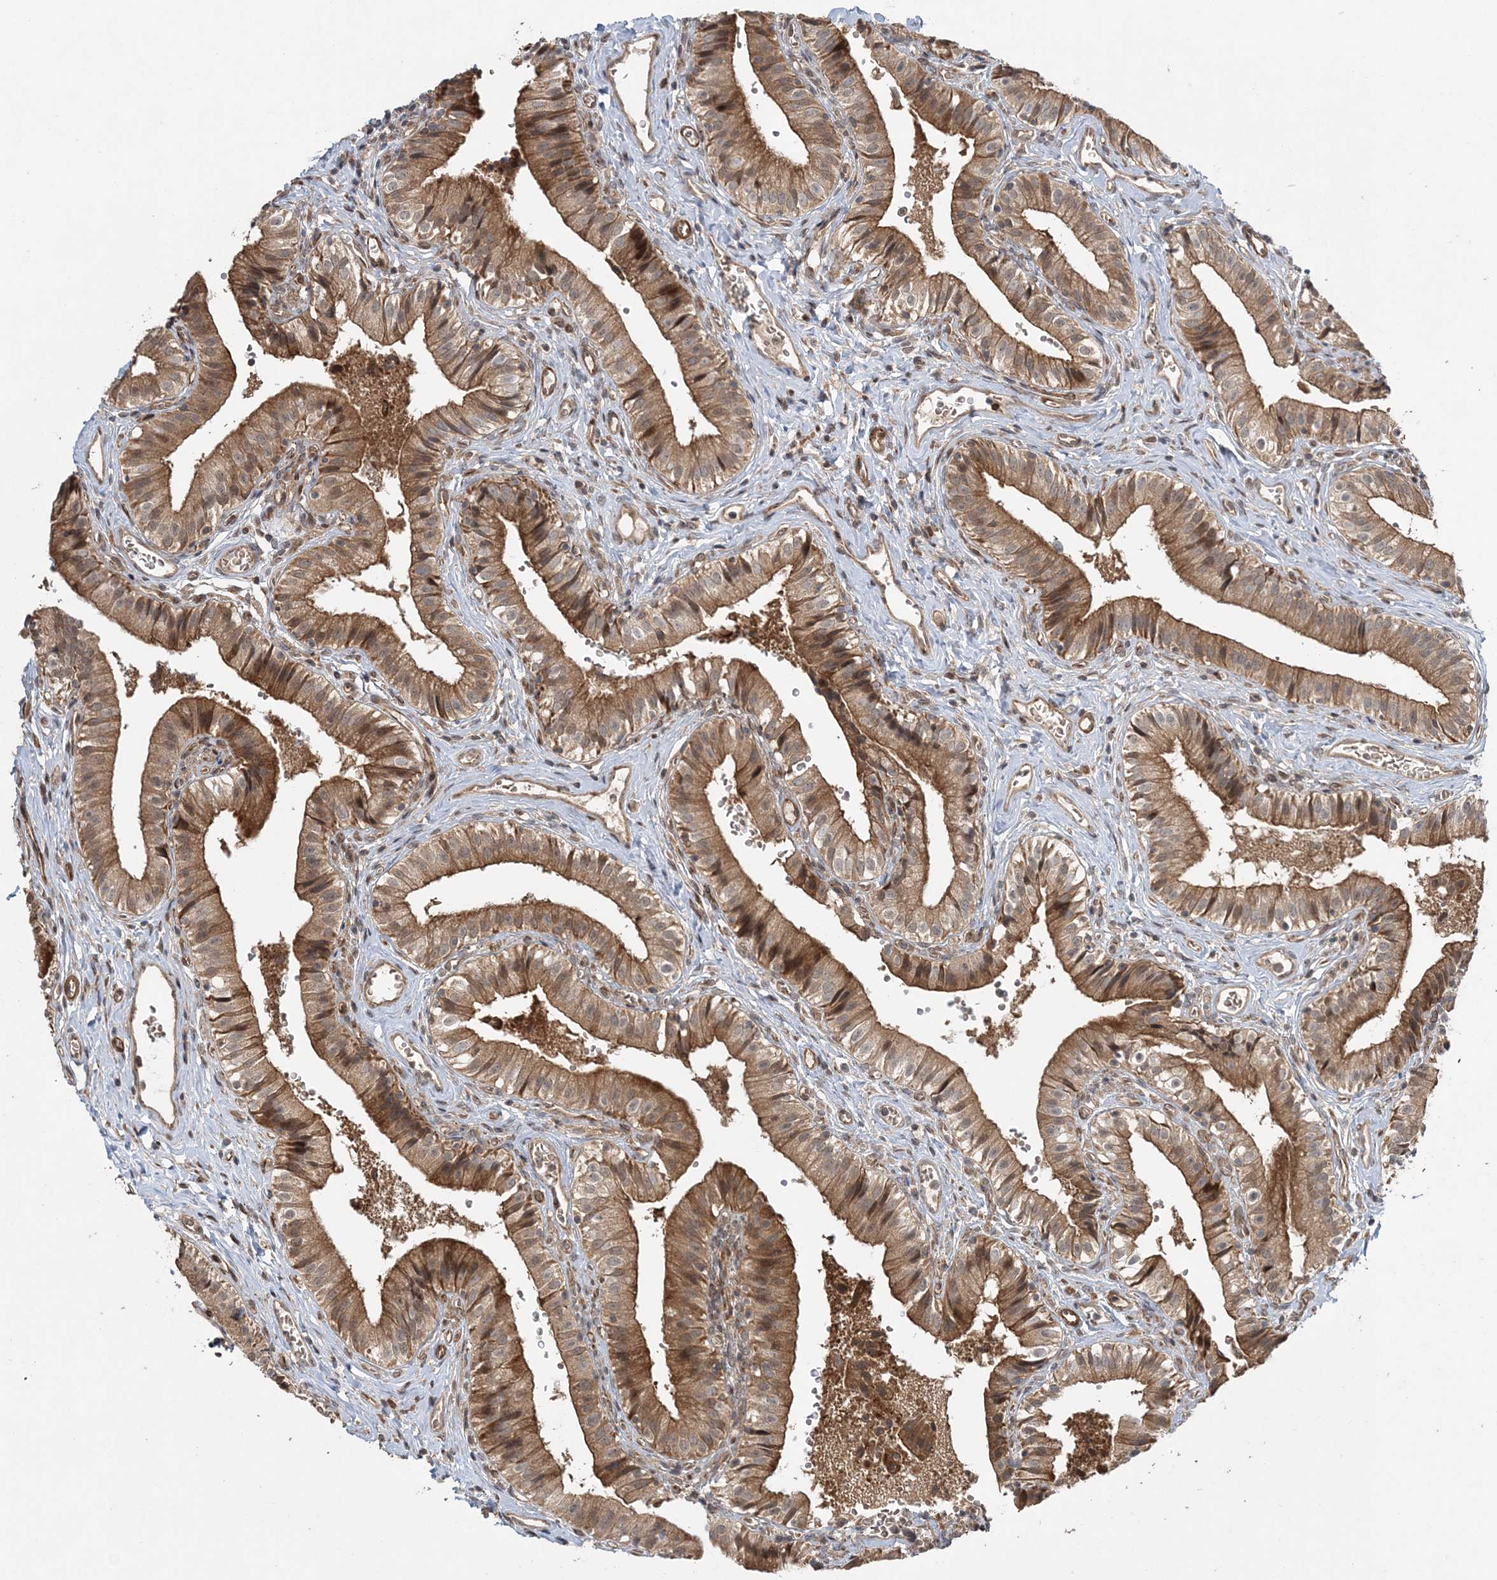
{"staining": {"intensity": "moderate", "quantity": ">75%", "location": "cytoplasmic/membranous"}, "tissue": "gallbladder", "cell_type": "Glandular cells", "image_type": "normal", "snomed": [{"axis": "morphology", "description": "Normal tissue, NOS"}, {"axis": "topography", "description": "Gallbladder"}], "caption": "IHC micrograph of benign gallbladder: gallbladder stained using immunohistochemistry (IHC) displays medium levels of moderate protein expression localized specifically in the cytoplasmic/membranous of glandular cells, appearing as a cytoplasmic/membranous brown color.", "gene": "UBTD2", "patient": {"sex": "female", "age": 47}}